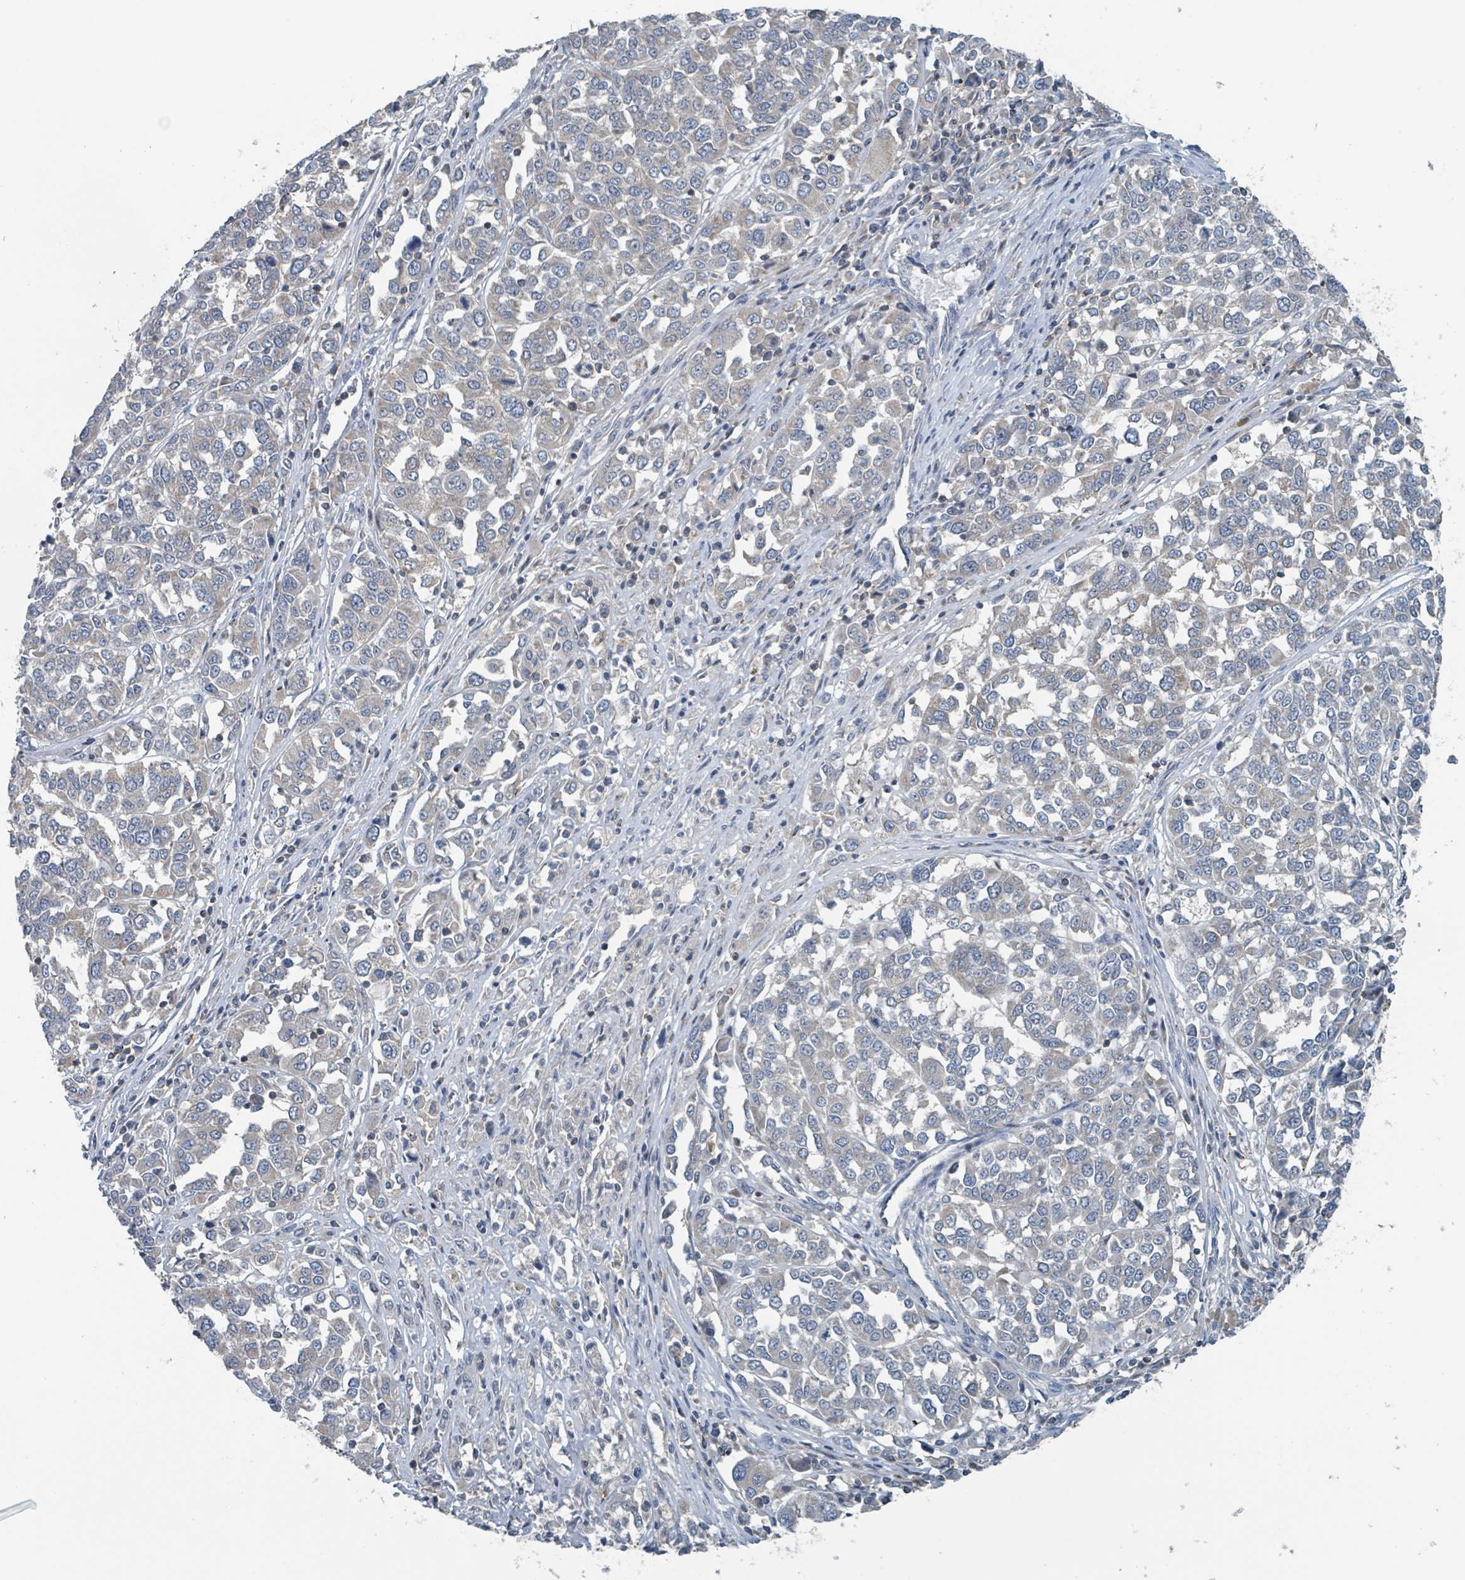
{"staining": {"intensity": "negative", "quantity": "none", "location": "none"}, "tissue": "melanoma", "cell_type": "Tumor cells", "image_type": "cancer", "snomed": [{"axis": "morphology", "description": "Malignant melanoma, Metastatic site"}, {"axis": "topography", "description": "Lymph node"}], "caption": "Immunohistochemical staining of human malignant melanoma (metastatic site) displays no significant expression in tumor cells. (DAB immunohistochemistry visualized using brightfield microscopy, high magnification).", "gene": "ACBD4", "patient": {"sex": "male", "age": 44}}